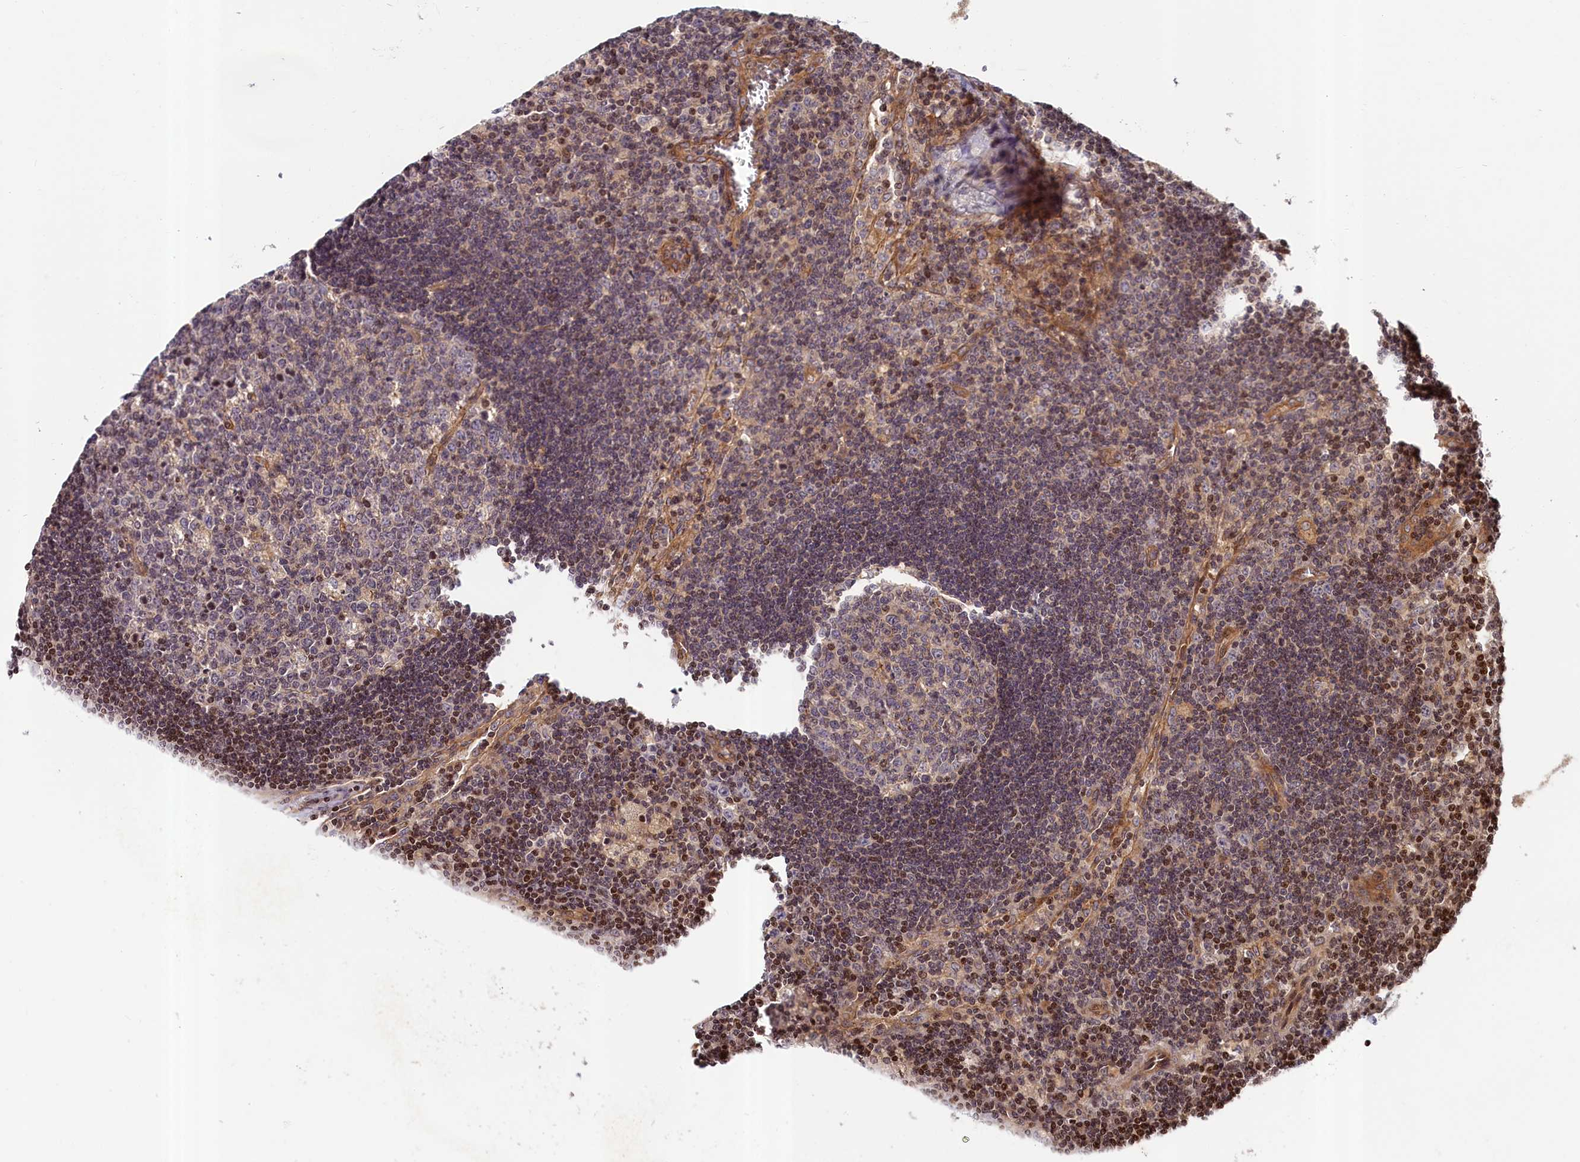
{"staining": {"intensity": "weak", "quantity": "<25%", "location": "nuclear"}, "tissue": "lymph node", "cell_type": "Germinal center cells", "image_type": "normal", "snomed": [{"axis": "morphology", "description": "Normal tissue, NOS"}, {"axis": "topography", "description": "Lymph node"}], "caption": "Germinal center cells show no significant expression in unremarkable lymph node.", "gene": "CEP44", "patient": {"sex": "male", "age": 58}}